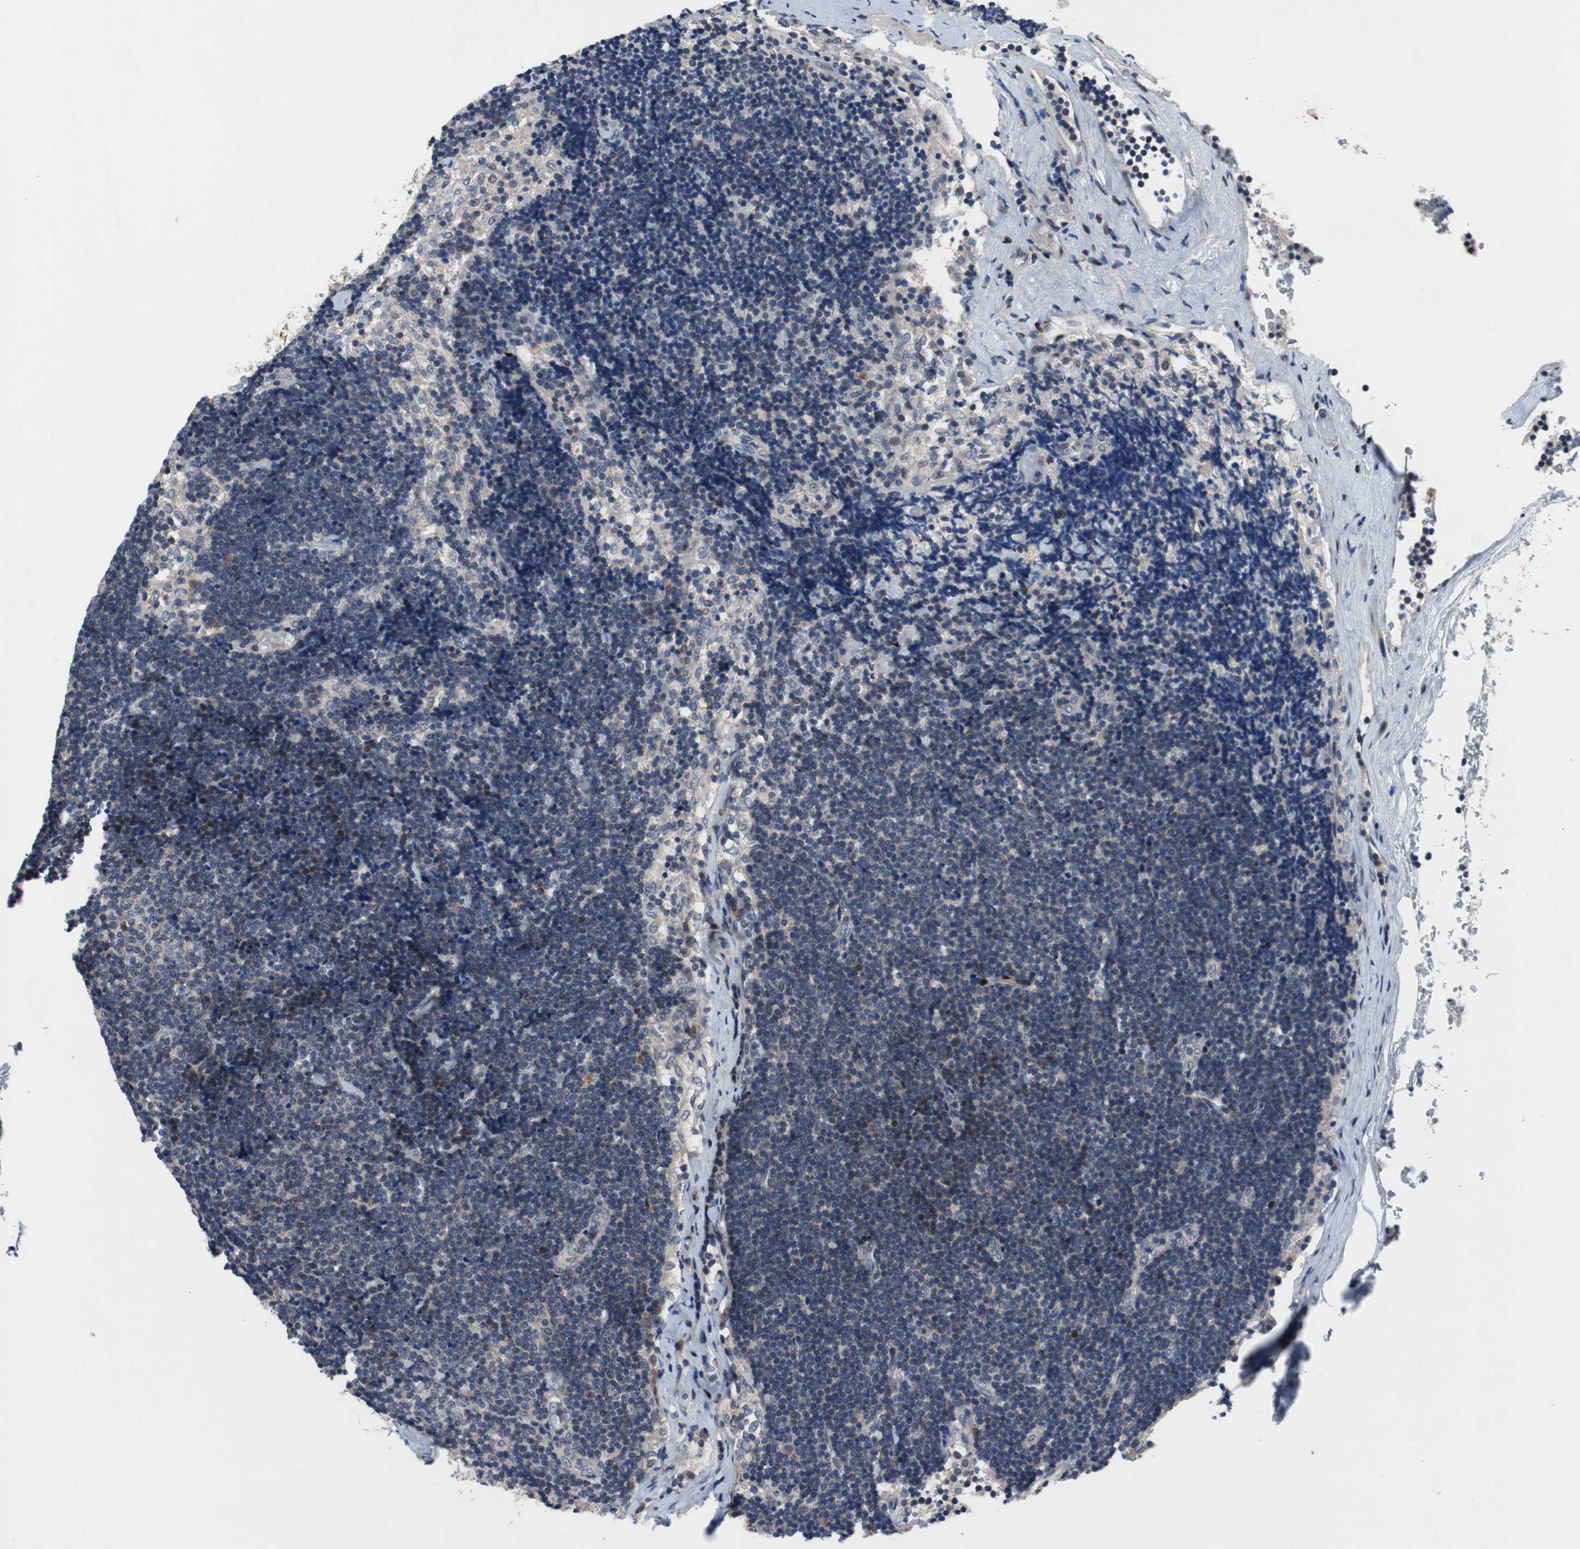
{"staining": {"intensity": "moderate", "quantity": "<25%", "location": "cytoplasmic/membranous"}, "tissue": "lymph node", "cell_type": "Non-germinal center cells", "image_type": "normal", "snomed": [{"axis": "morphology", "description": "Normal tissue, NOS"}, {"axis": "topography", "description": "Lymph node"}], "caption": "Immunohistochemistry of unremarkable lymph node exhibits low levels of moderate cytoplasmic/membranous positivity in about <25% of non-germinal center cells.", "gene": "MUTYH", "patient": {"sex": "male", "age": 63}}